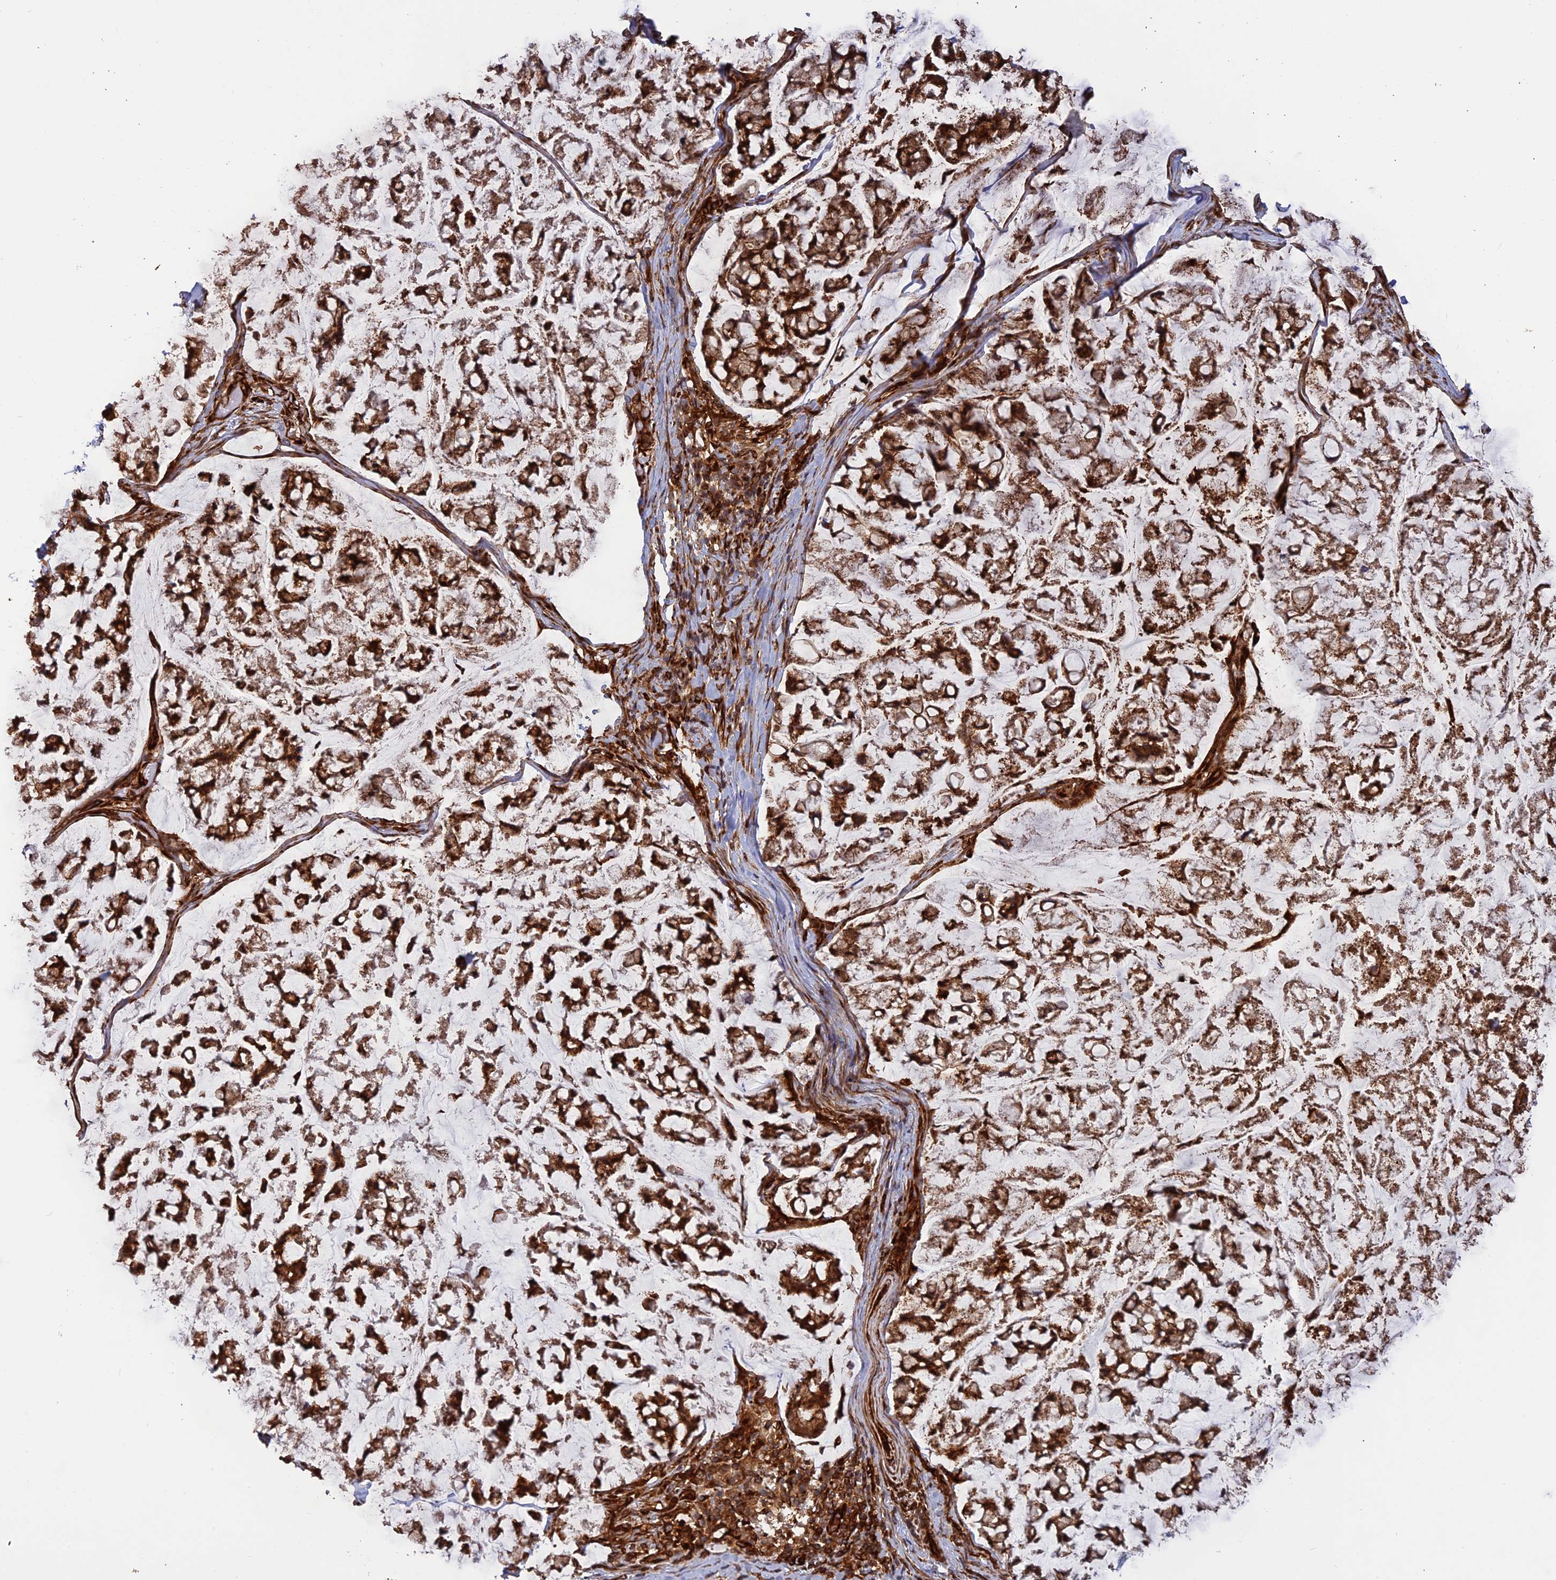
{"staining": {"intensity": "moderate", "quantity": ">75%", "location": "cytoplasmic/membranous"}, "tissue": "stomach cancer", "cell_type": "Tumor cells", "image_type": "cancer", "snomed": [{"axis": "morphology", "description": "Adenocarcinoma, NOS"}, {"axis": "topography", "description": "Stomach, lower"}], "caption": "A brown stain highlights moderate cytoplasmic/membranous positivity of a protein in human stomach adenocarcinoma tumor cells. (Stains: DAB (3,3'-diaminobenzidine) in brown, nuclei in blue, Microscopy: brightfield microscopy at high magnification).", "gene": "PHLDB3", "patient": {"sex": "male", "age": 67}}